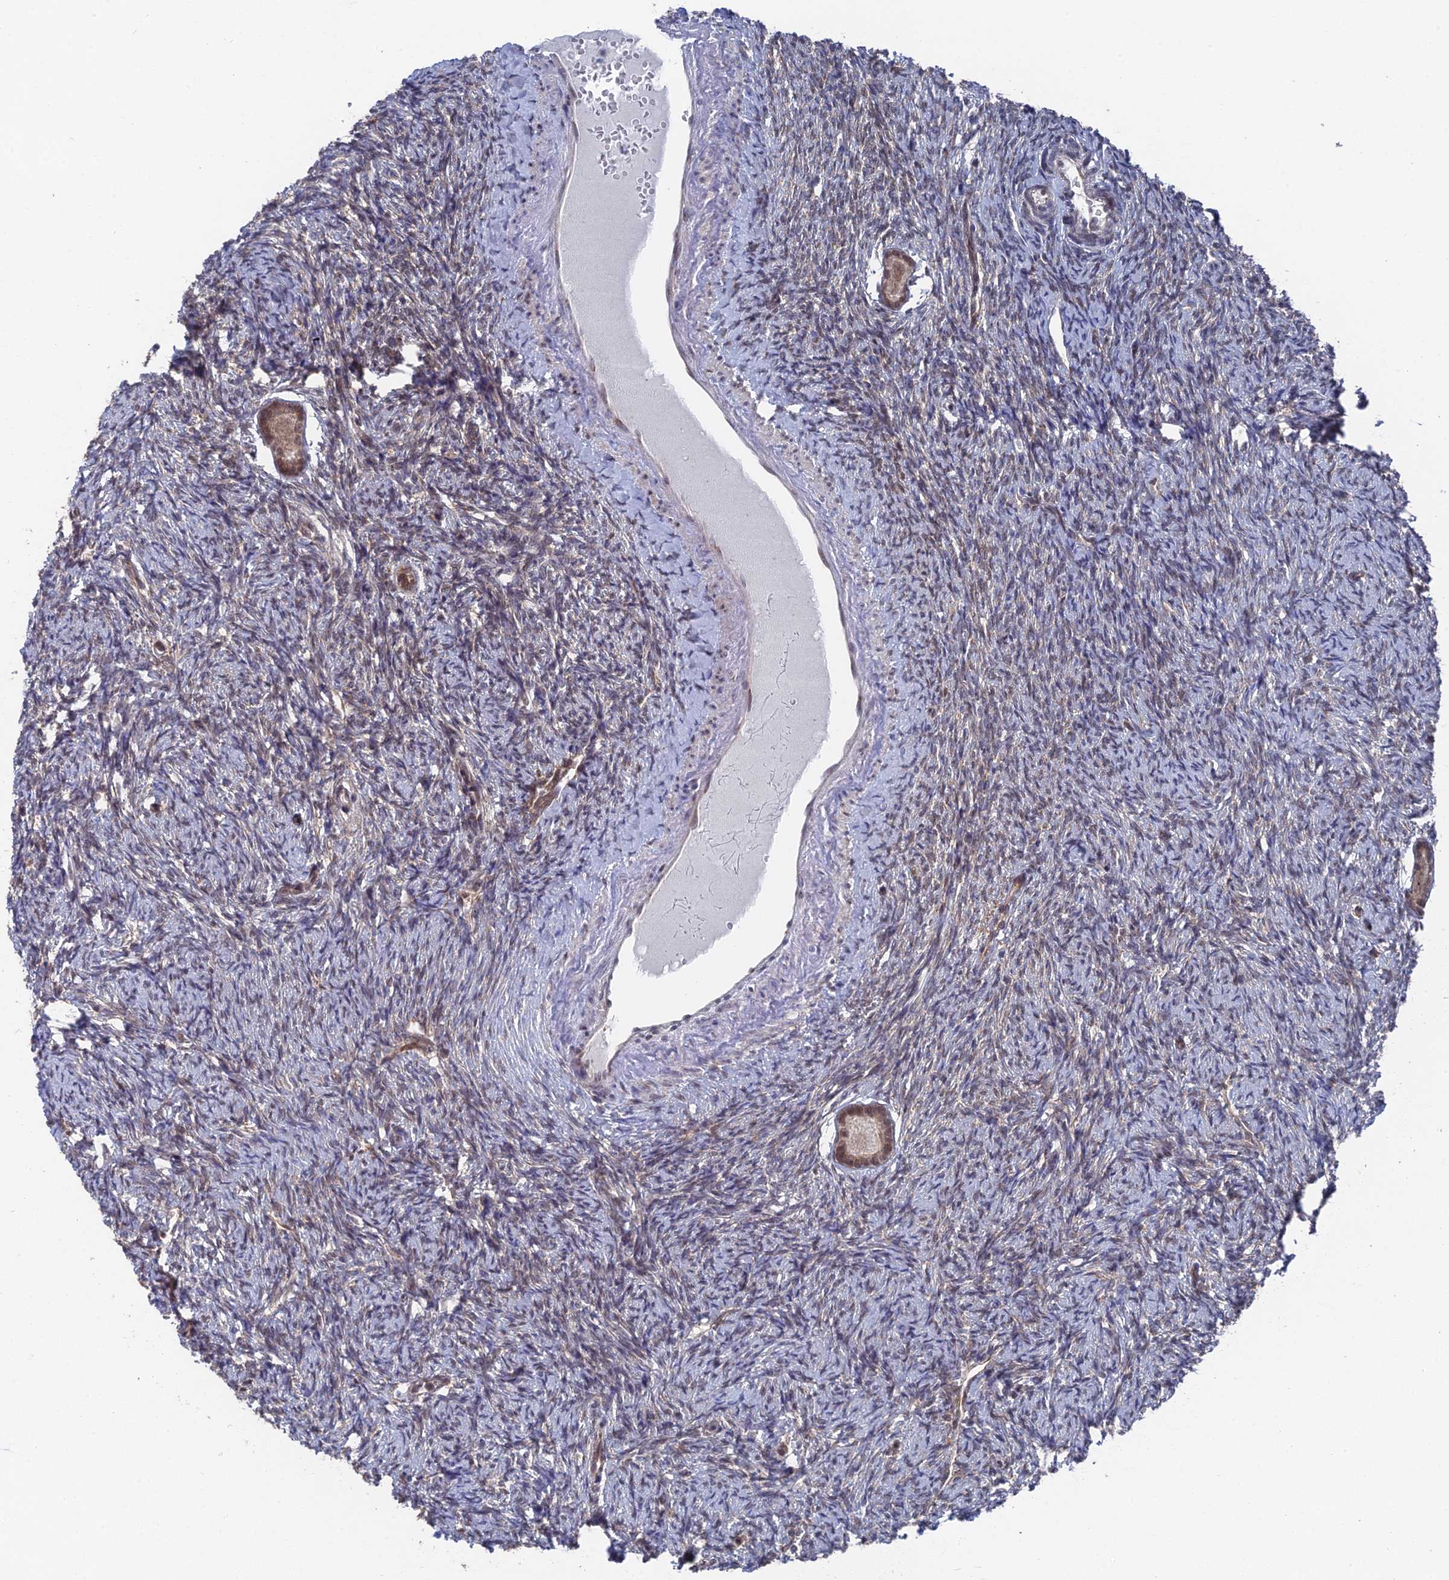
{"staining": {"intensity": "moderate", "quantity": ">75%", "location": "nuclear"}, "tissue": "ovary", "cell_type": "Follicle cells", "image_type": "normal", "snomed": [{"axis": "morphology", "description": "Normal tissue, NOS"}, {"axis": "morphology", "description": "Cyst, NOS"}, {"axis": "topography", "description": "Ovary"}], "caption": "This histopathology image shows immunohistochemistry (IHC) staining of unremarkable ovary, with medium moderate nuclear positivity in about >75% of follicle cells.", "gene": "FHIP2A", "patient": {"sex": "female", "age": 33}}